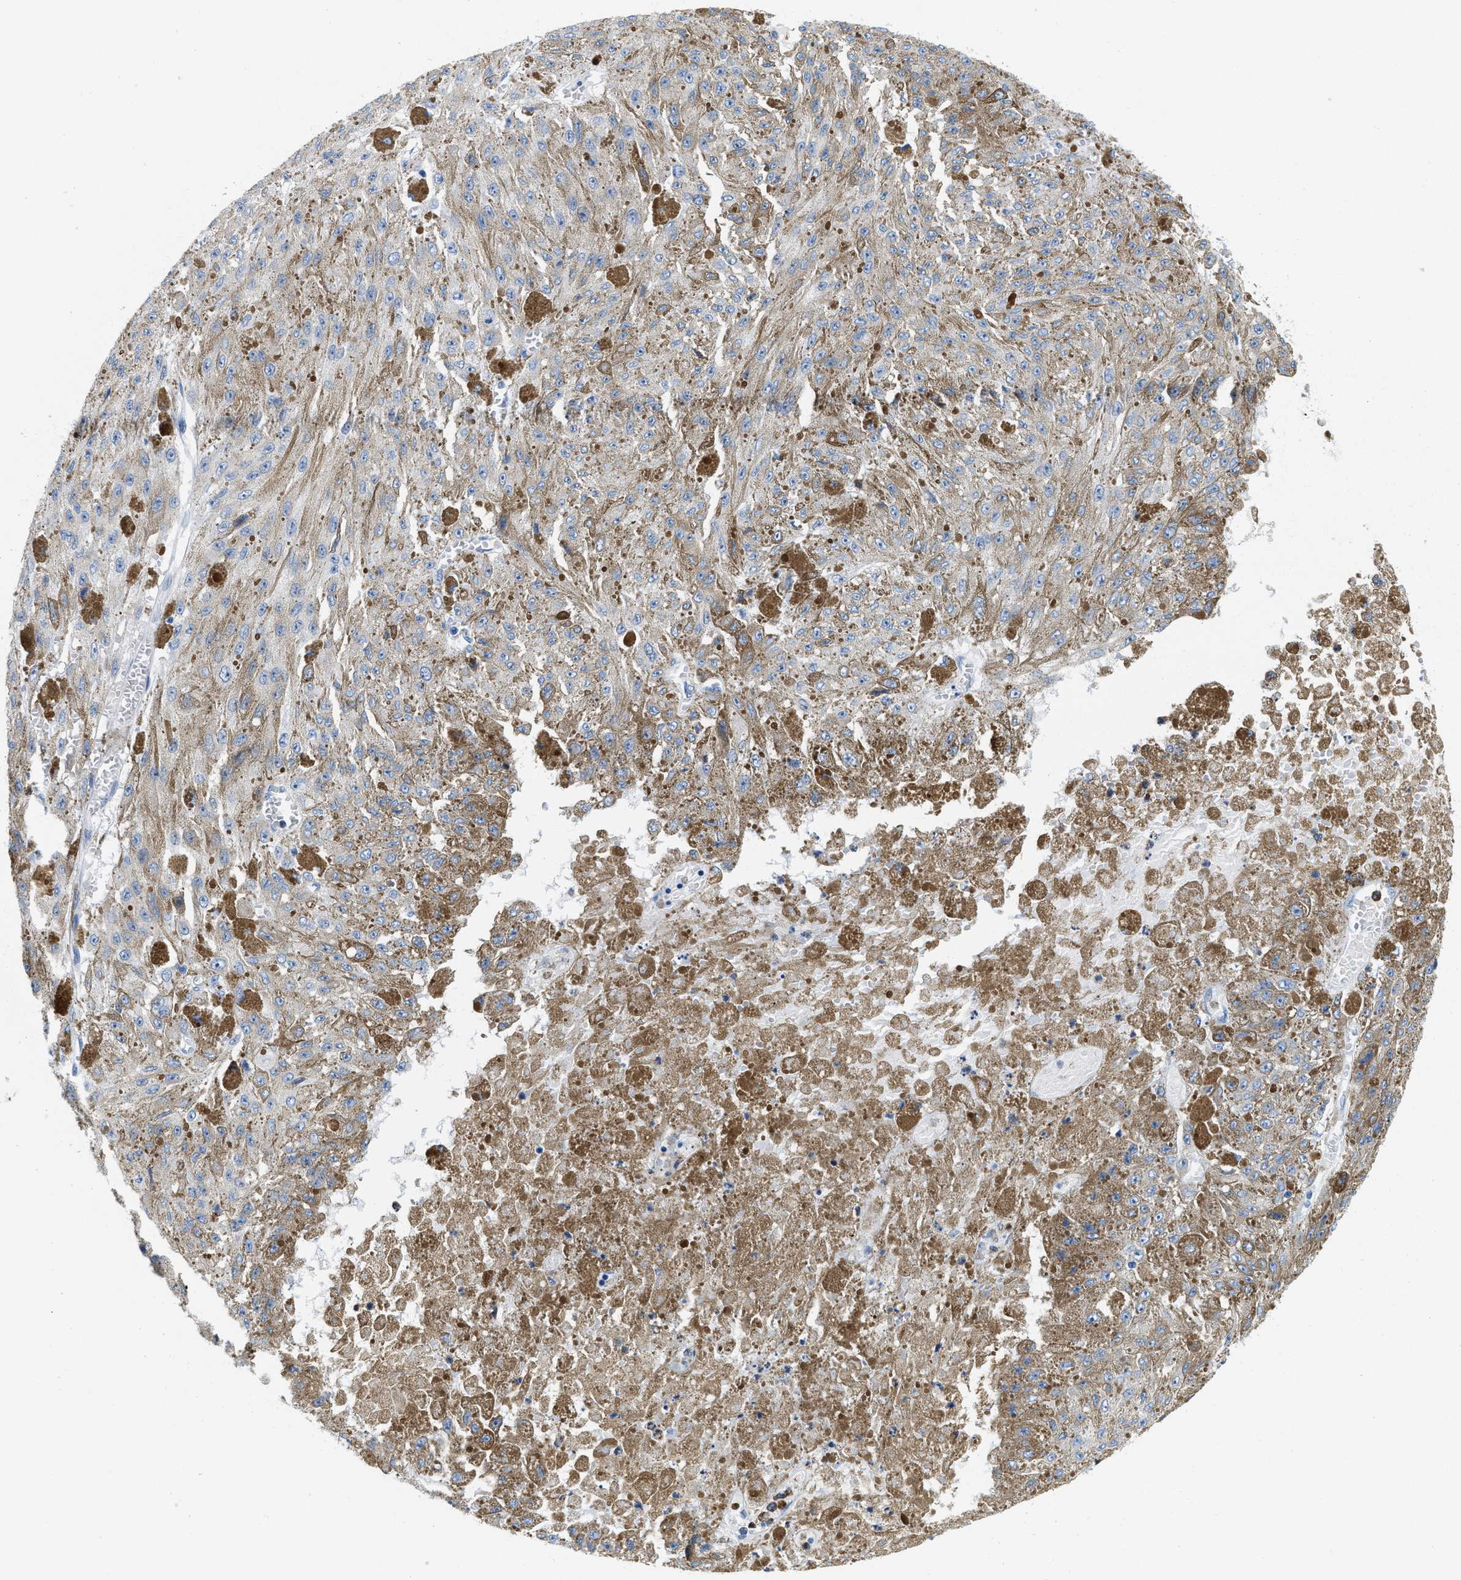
{"staining": {"intensity": "negative", "quantity": "none", "location": "none"}, "tissue": "melanoma", "cell_type": "Tumor cells", "image_type": "cancer", "snomed": [{"axis": "morphology", "description": "Malignant melanoma, NOS"}, {"axis": "topography", "description": "Other"}], "caption": "Tumor cells are negative for brown protein staining in malignant melanoma.", "gene": "CR1", "patient": {"sex": "male", "age": 79}}